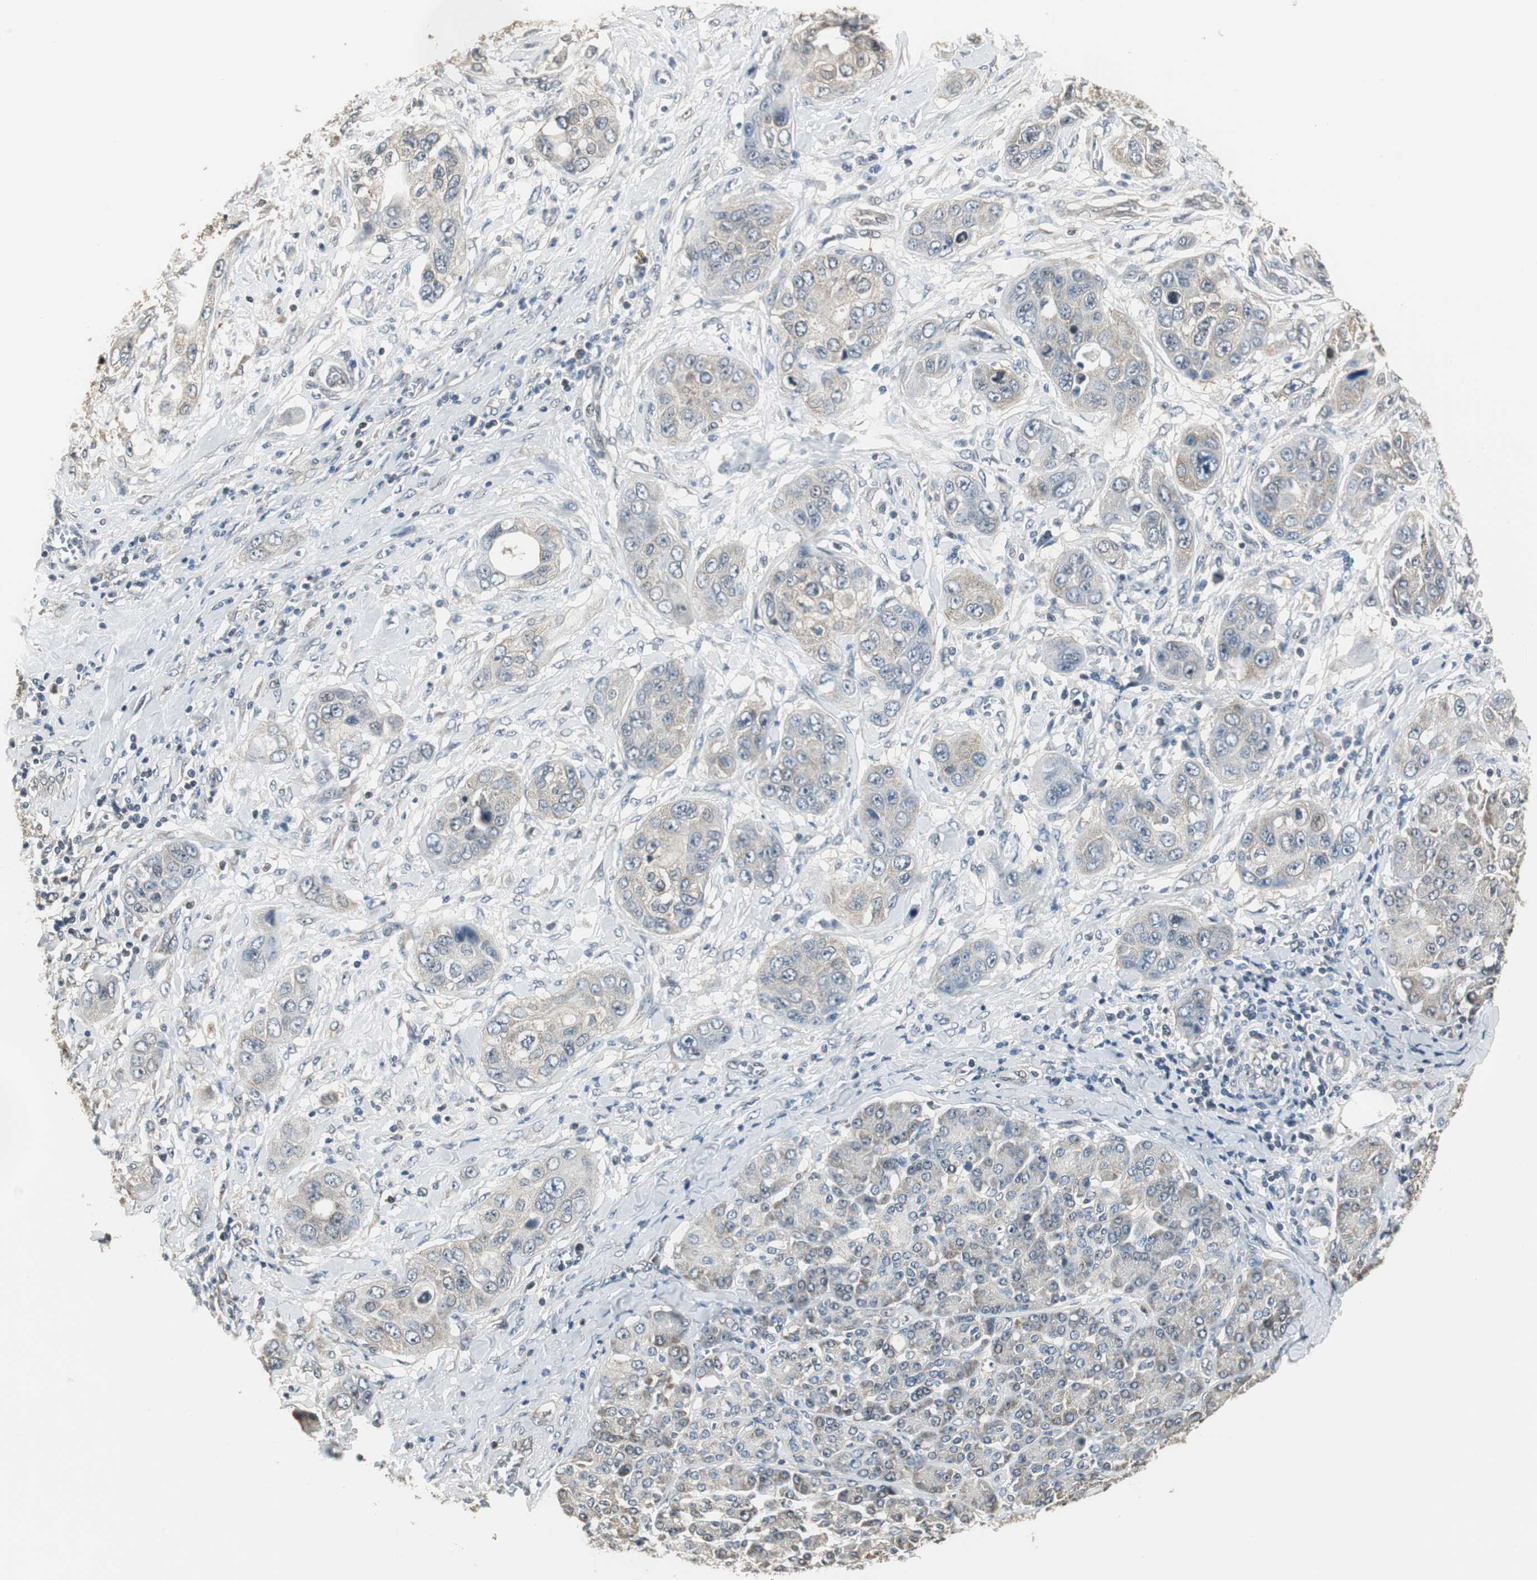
{"staining": {"intensity": "weak", "quantity": "25%-75%", "location": "cytoplasmic/membranous"}, "tissue": "pancreatic cancer", "cell_type": "Tumor cells", "image_type": "cancer", "snomed": [{"axis": "morphology", "description": "Adenocarcinoma, NOS"}, {"axis": "topography", "description": "Pancreas"}], "caption": "High-power microscopy captured an IHC image of pancreatic adenocarcinoma, revealing weak cytoplasmic/membranous staining in approximately 25%-75% of tumor cells. The staining was performed using DAB, with brown indicating positive protein expression. Nuclei are stained blue with hematoxylin.", "gene": "CCT5", "patient": {"sex": "female", "age": 70}}